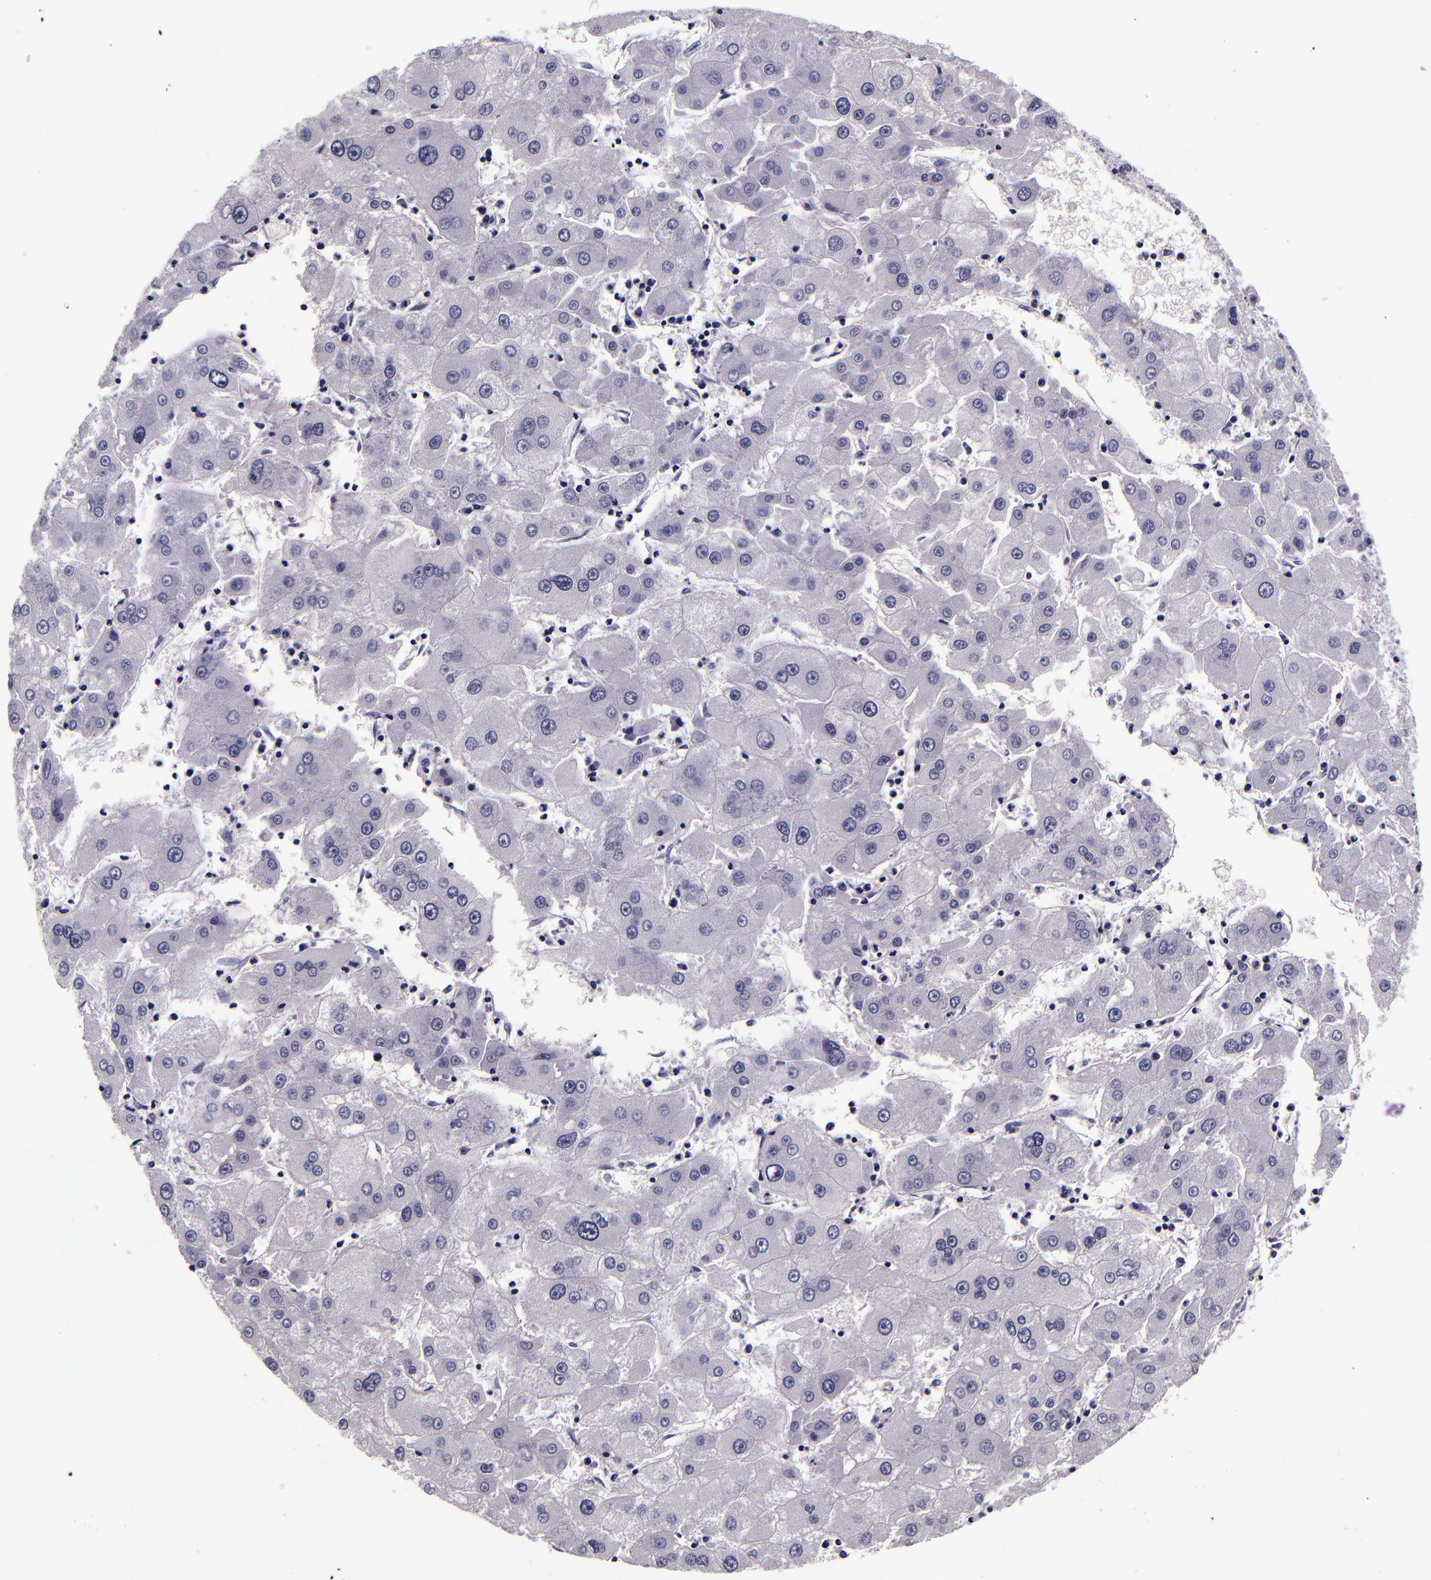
{"staining": {"intensity": "negative", "quantity": "none", "location": "none"}, "tissue": "liver cancer", "cell_type": "Tumor cells", "image_type": "cancer", "snomed": [{"axis": "morphology", "description": "Carcinoma, Hepatocellular, NOS"}, {"axis": "topography", "description": "Liver"}], "caption": "A histopathology image of liver cancer (hepatocellular carcinoma) stained for a protein reveals no brown staining in tumor cells. (DAB (3,3'-diaminobenzidine) immunohistochemistry (IHC) visualized using brightfield microscopy, high magnification).", "gene": "FBN1", "patient": {"sex": "male", "age": 72}}